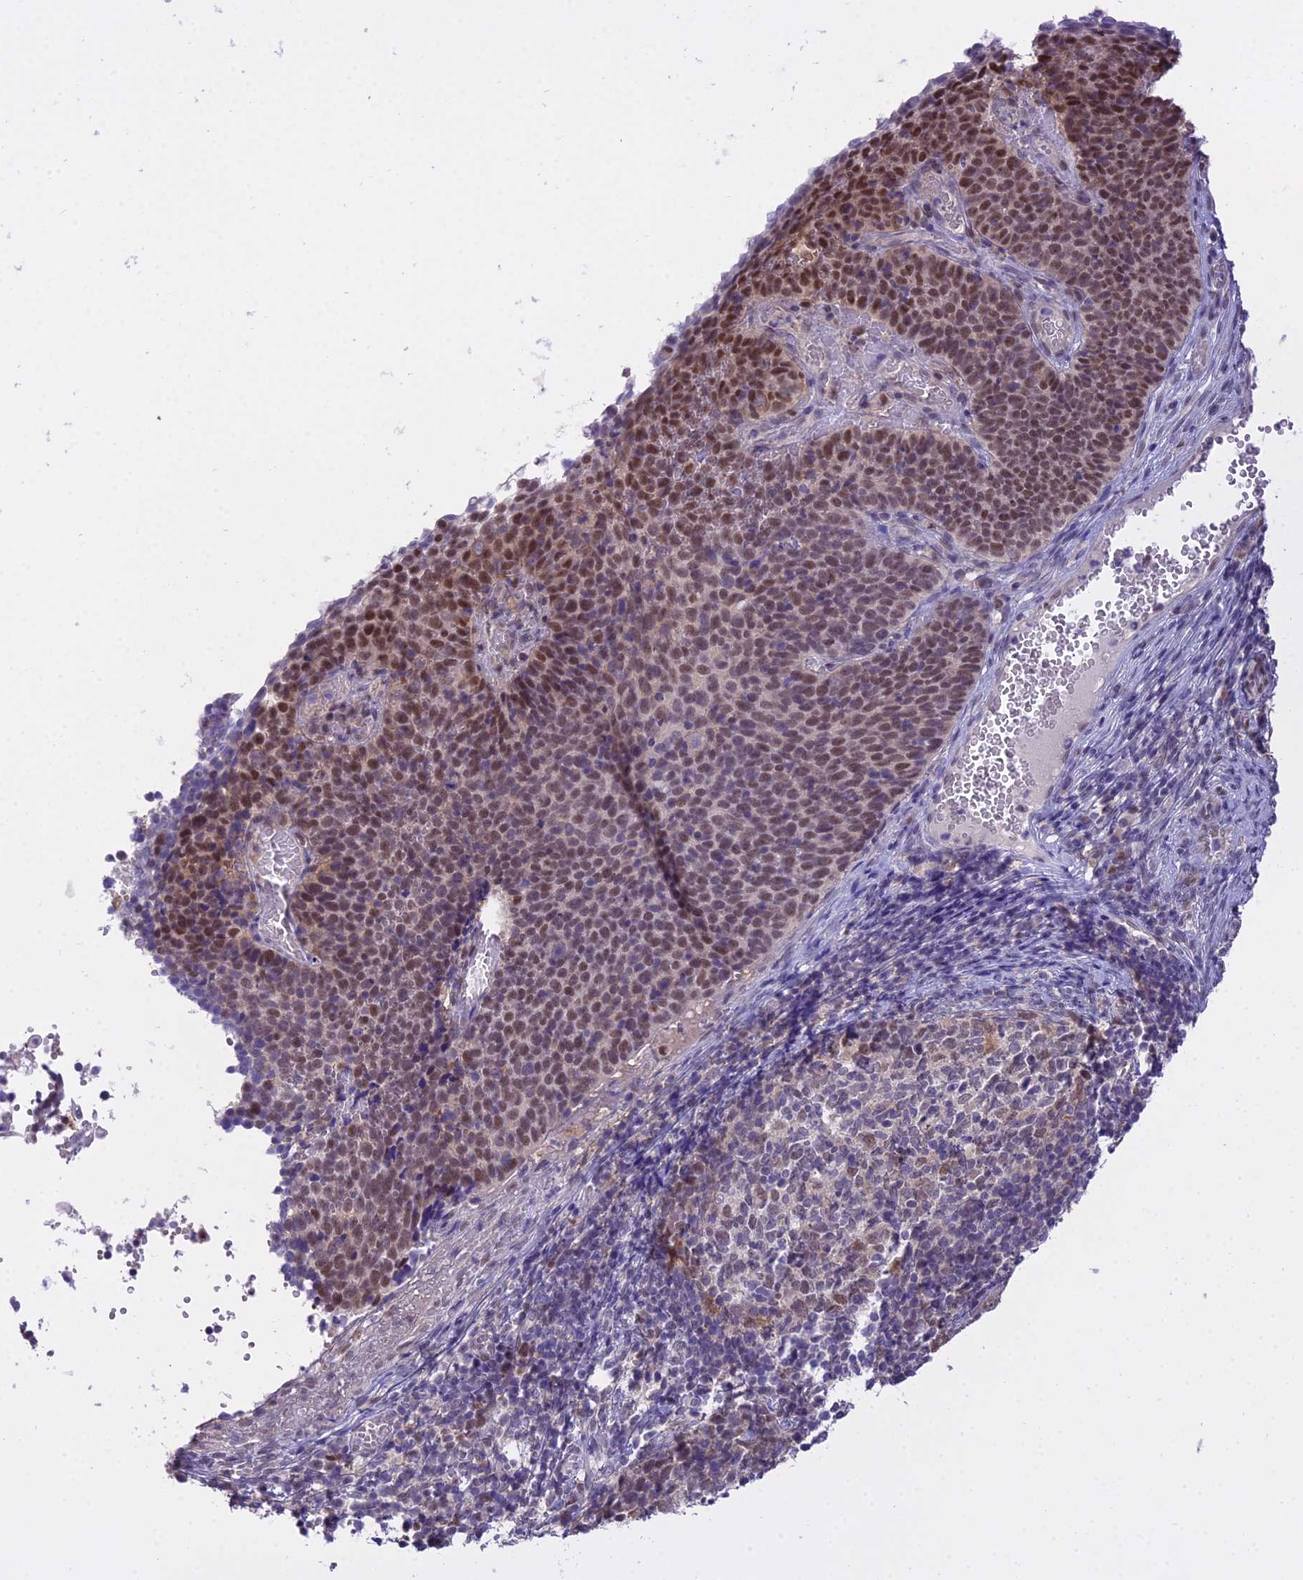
{"staining": {"intensity": "moderate", "quantity": ">75%", "location": "nuclear"}, "tissue": "cervical cancer", "cell_type": "Tumor cells", "image_type": "cancer", "snomed": [{"axis": "morphology", "description": "Normal tissue, NOS"}, {"axis": "morphology", "description": "Squamous cell carcinoma, NOS"}, {"axis": "topography", "description": "Cervix"}], "caption": "The micrograph demonstrates a brown stain indicating the presence of a protein in the nuclear of tumor cells in cervical squamous cell carcinoma.", "gene": "MAT2A", "patient": {"sex": "female", "age": 39}}